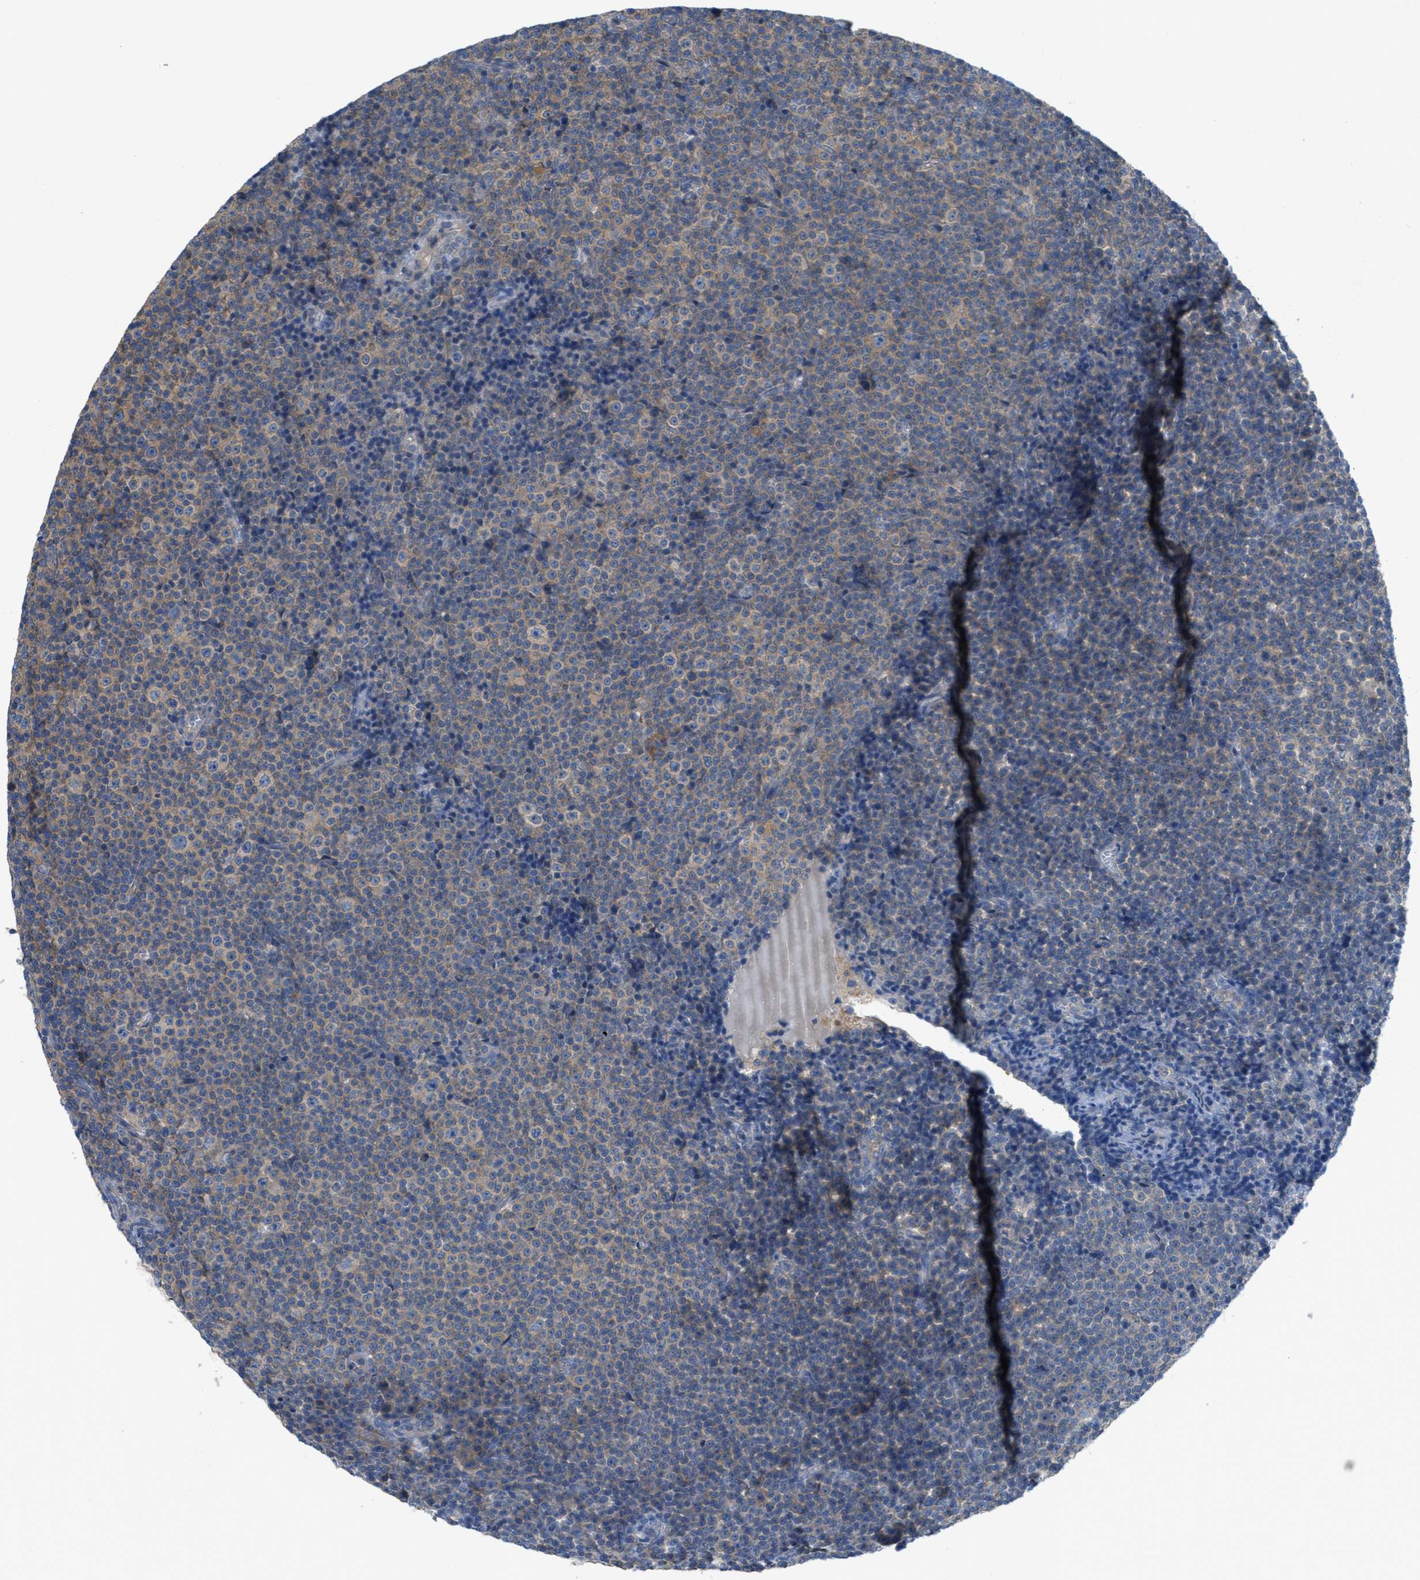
{"staining": {"intensity": "weak", "quantity": "25%-75%", "location": "cytoplasmic/membranous"}, "tissue": "lymphoma", "cell_type": "Tumor cells", "image_type": "cancer", "snomed": [{"axis": "morphology", "description": "Malignant lymphoma, non-Hodgkin's type, Low grade"}, {"axis": "topography", "description": "Lymph node"}], "caption": "High-power microscopy captured an immunohistochemistry image of malignant lymphoma, non-Hodgkin's type (low-grade), revealing weak cytoplasmic/membranous expression in about 25%-75% of tumor cells.", "gene": "UBA5", "patient": {"sex": "female", "age": 67}}